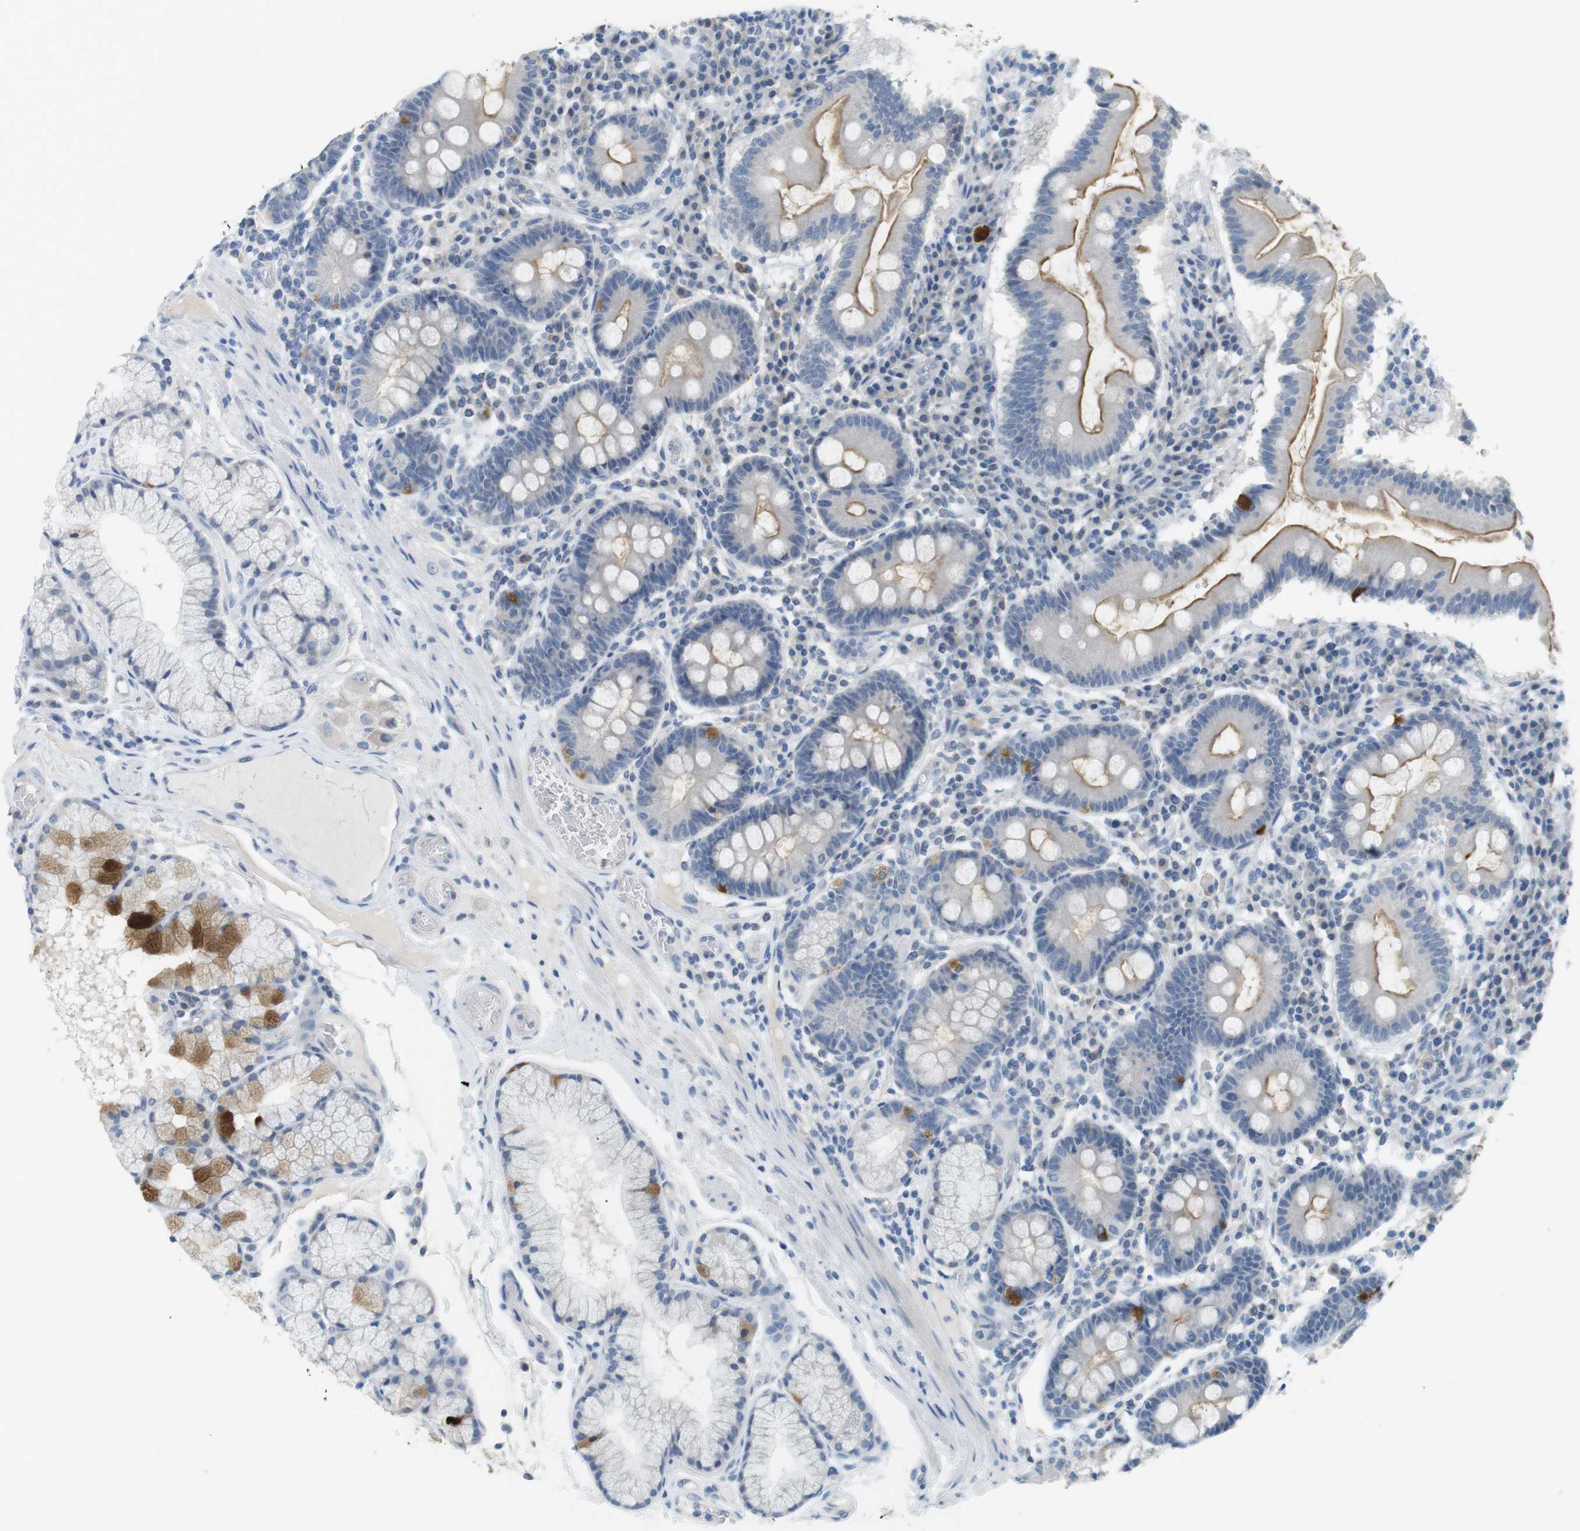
{"staining": {"intensity": "moderate", "quantity": "25%-75%", "location": "cytoplasmic/membranous"}, "tissue": "duodenum", "cell_type": "Glandular cells", "image_type": "normal", "snomed": [{"axis": "morphology", "description": "Normal tissue, NOS"}, {"axis": "topography", "description": "Duodenum"}], "caption": "An immunohistochemistry micrograph of unremarkable tissue is shown. Protein staining in brown labels moderate cytoplasmic/membranous positivity in duodenum within glandular cells. (DAB (3,3'-diaminobenzidine) IHC, brown staining for protein, blue staining for nuclei).", "gene": "MUC5B", "patient": {"sex": "male", "age": 50}}